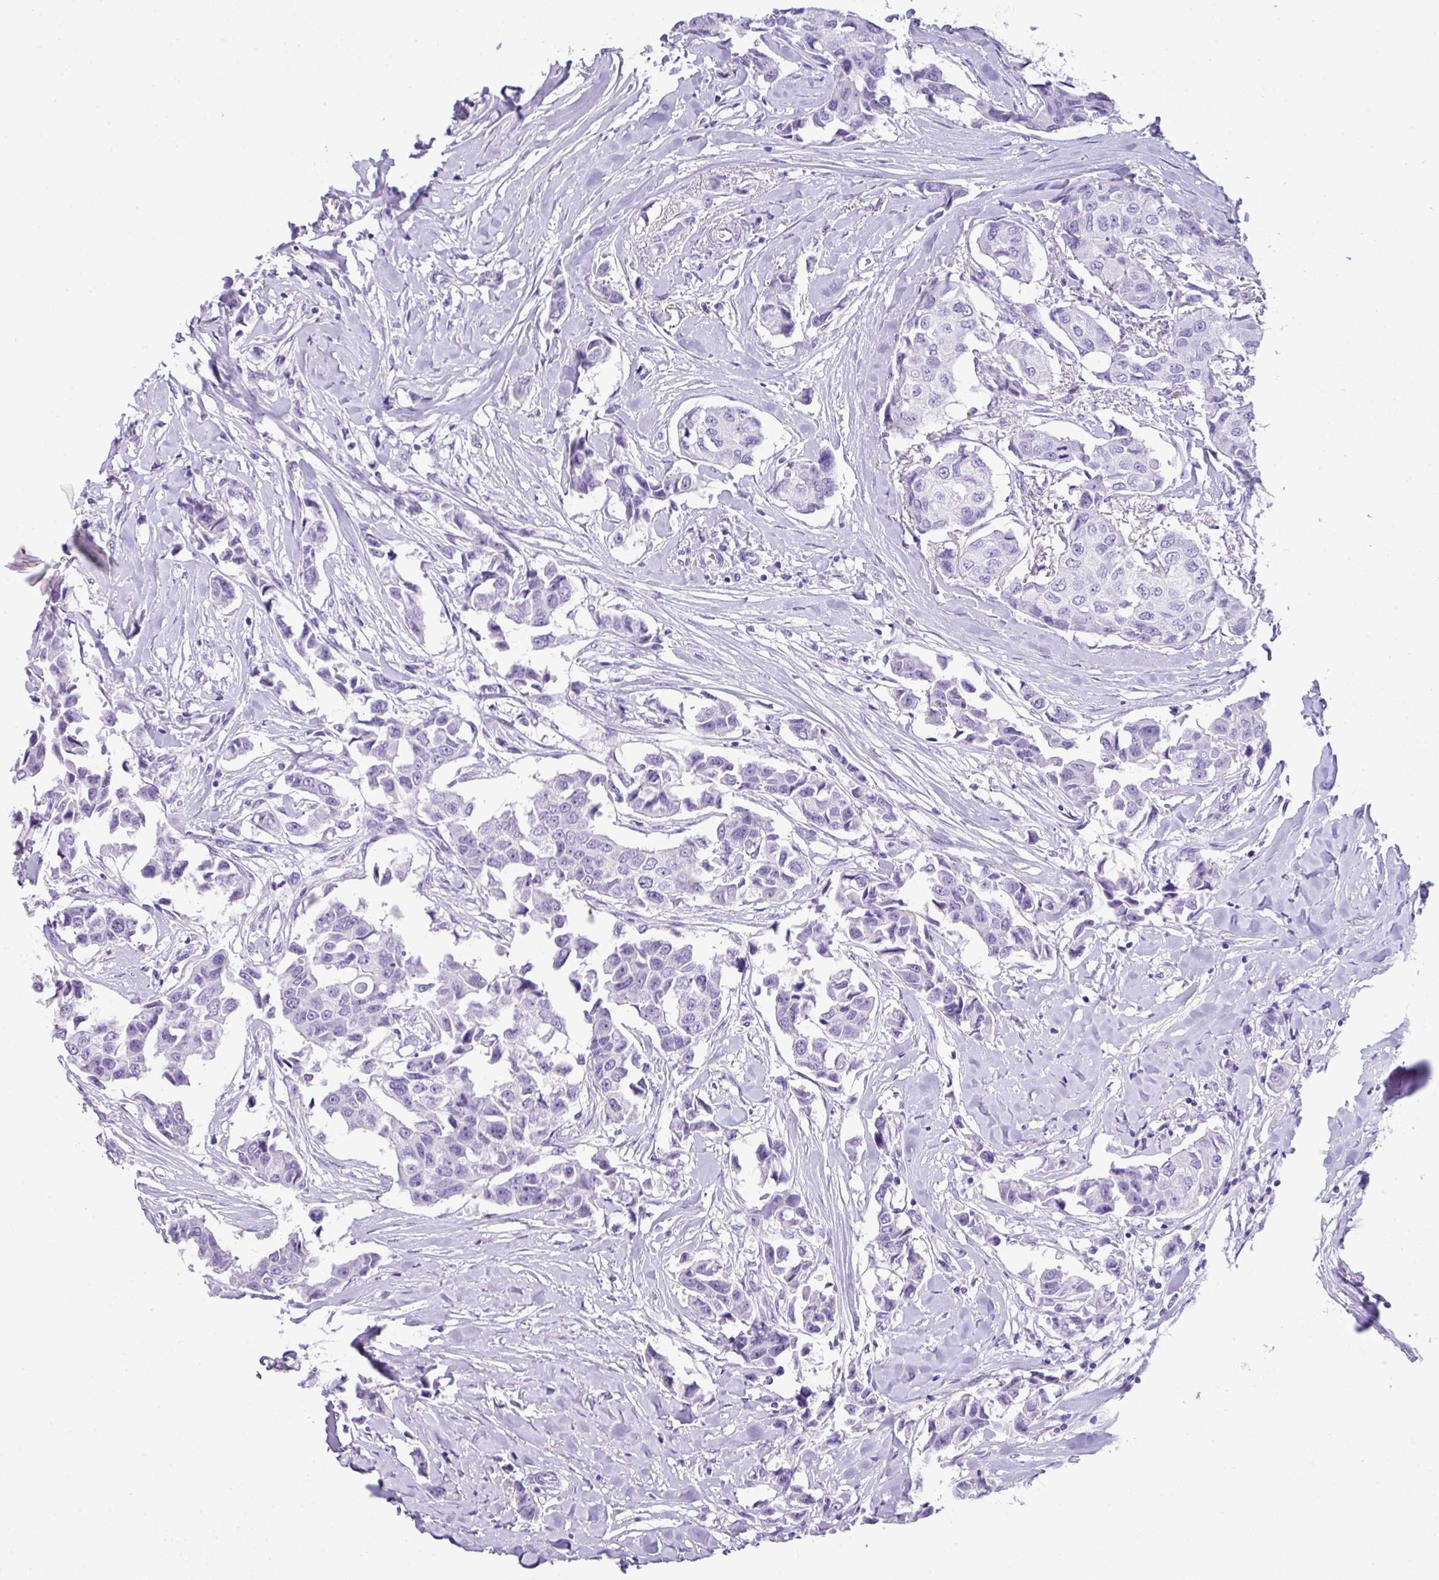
{"staining": {"intensity": "negative", "quantity": "none", "location": "none"}, "tissue": "breast cancer", "cell_type": "Tumor cells", "image_type": "cancer", "snomed": [{"axis": "morphology", "description": "Duct carcinoma"}, {"axis": "topography", "description": "Breast"}], "caption": "An immunohistochemistry image of infiltrating ductal carcinoma (breast) is shown. There is no staining in tumor cells of infiltrating ductal carcinoma (breast).", "gene": "TNP1", "patient": {"sex": "female", "age": 80}}